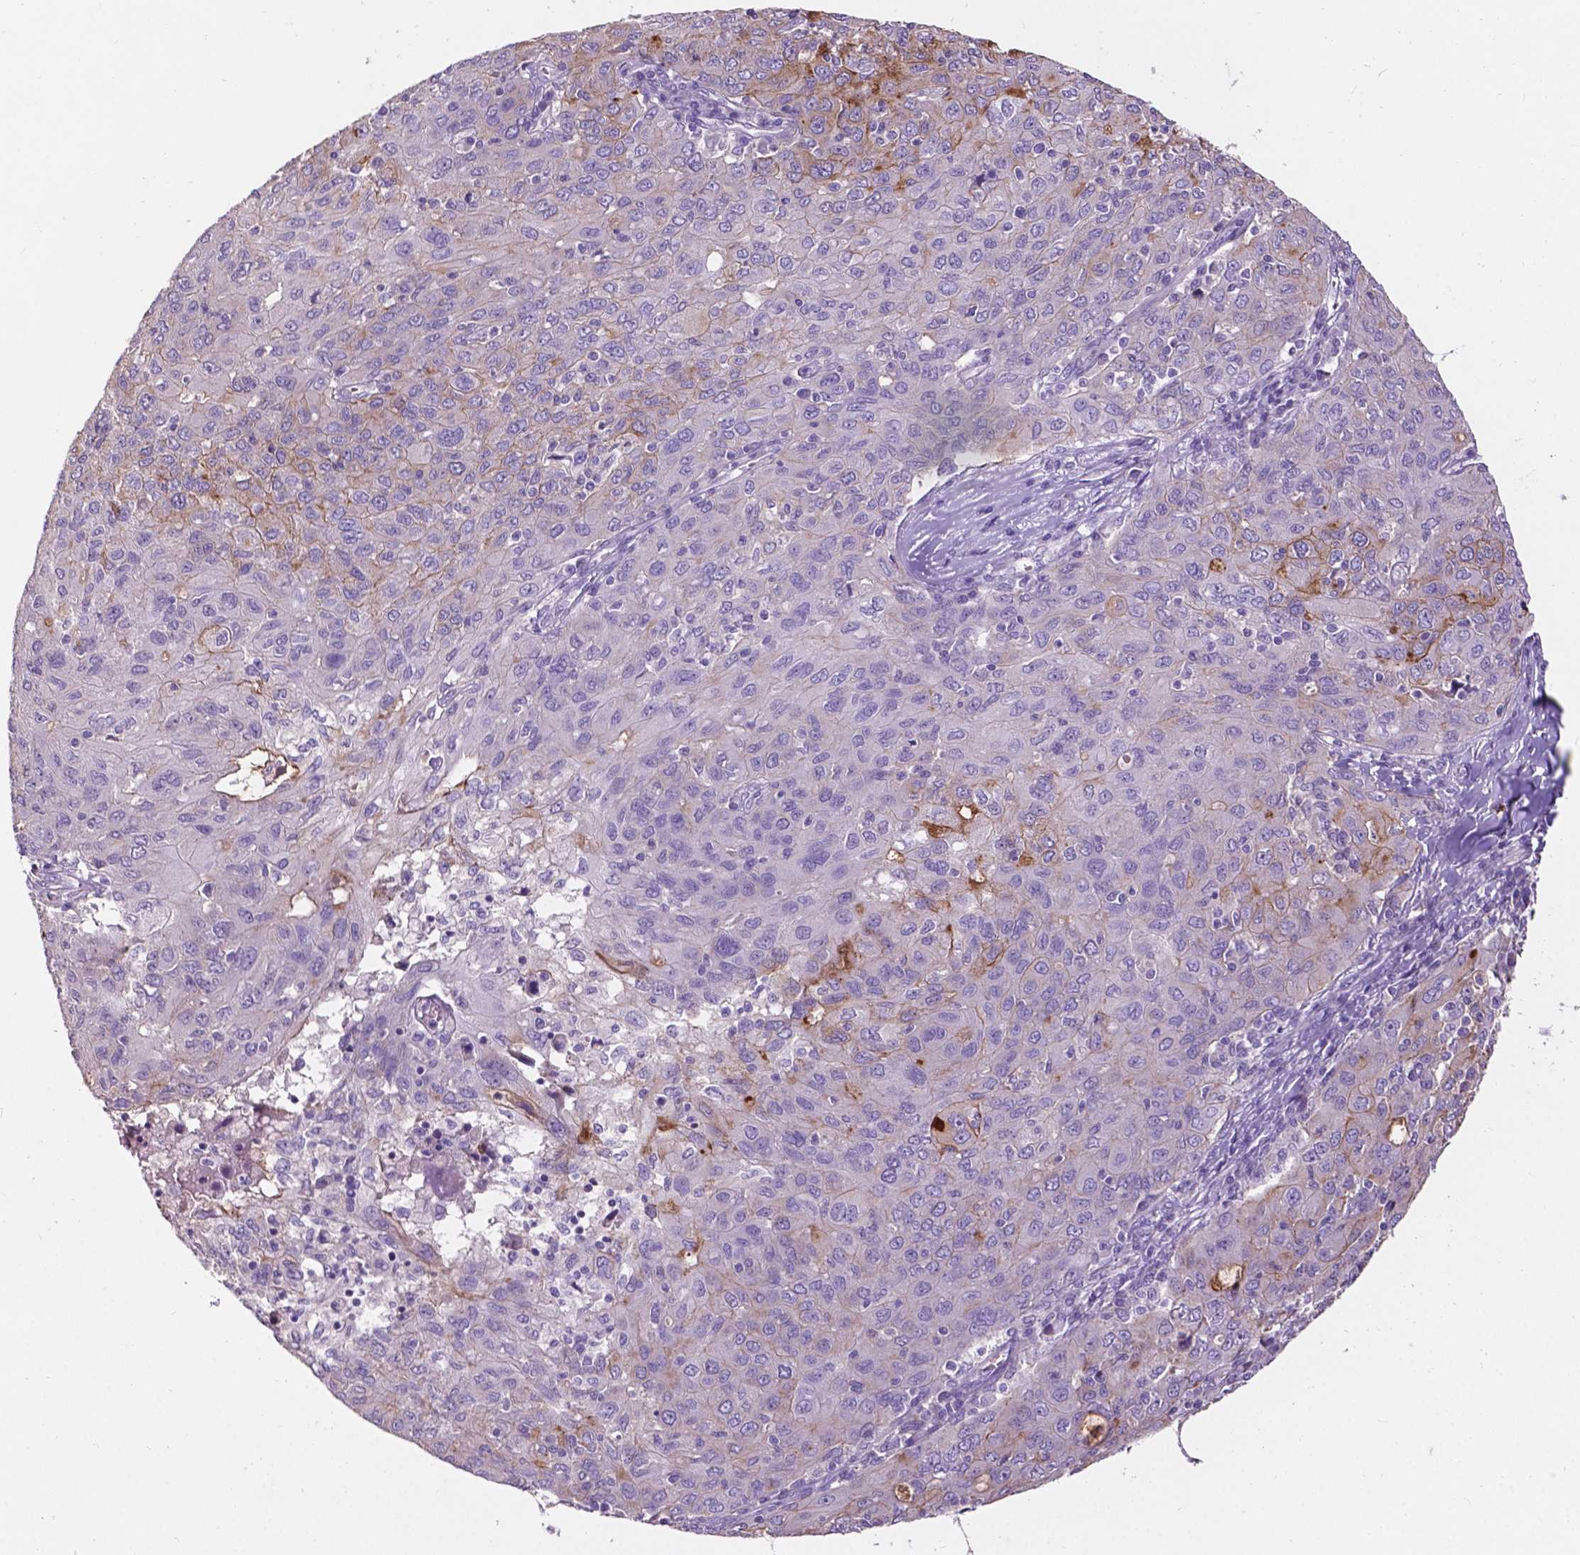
{"staining": {"intensity": "negative", "quantity": "none", "location": "none"}, "tissue": "ovarian cancer", "cell_type": "Tumor cells", "image_type": "cancer", "snomed": [{"axis": "morphology", "description": "Carcinoma, endometroid"}, {"axis": "topography", "description": "Ovary"}], "caption": "High power microscopy micrograph of an immunohistochemistry histopathology image of ovarian cancer (endometroid carcinoma), revealing no significant positivity in tumor cells. (DAB IHC, high magnification).", "gene": "PLSCR1", "patient": {"sex": "female", "age": 50}}